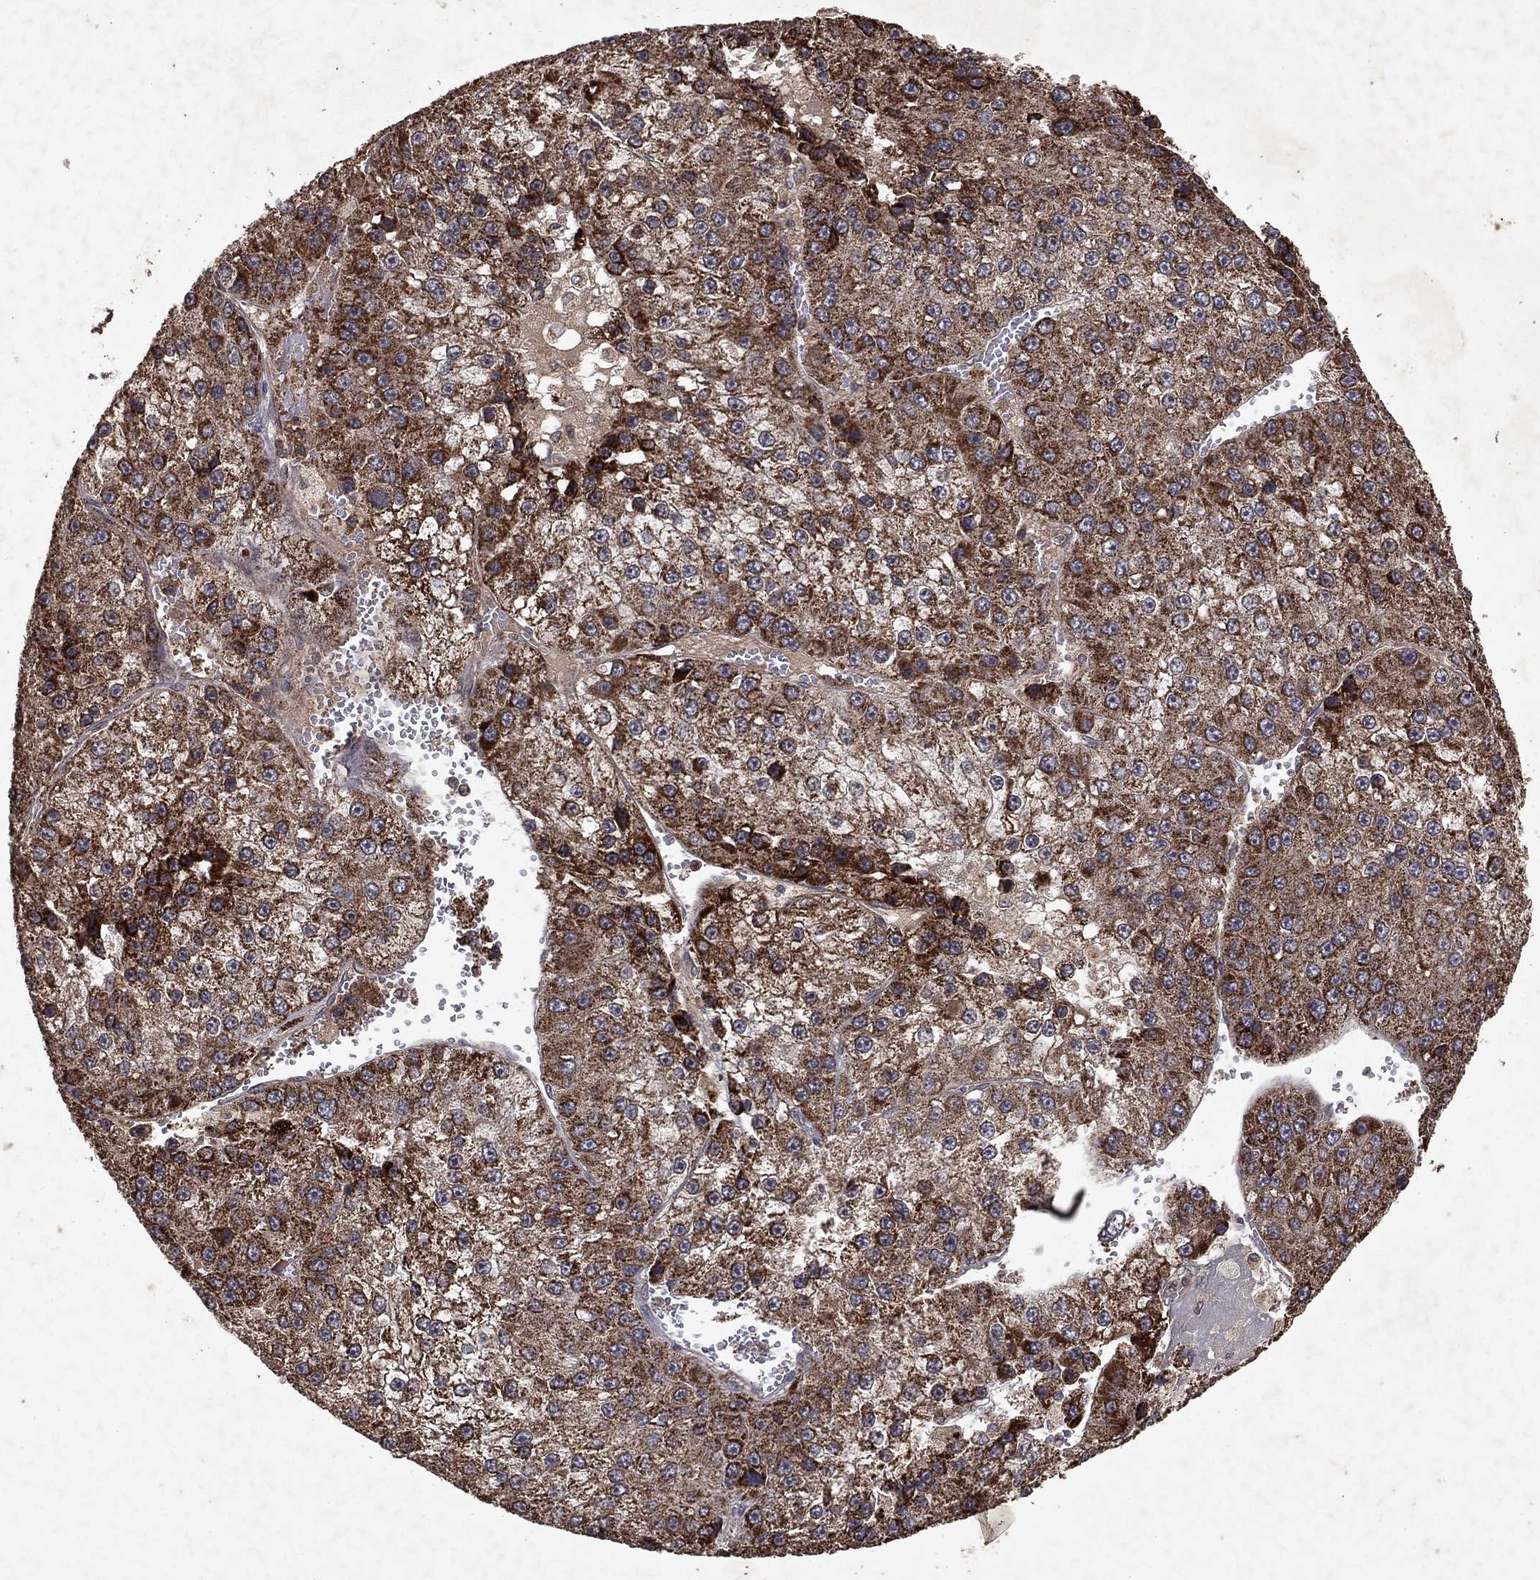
{"staining": {"intensity": "strong", "quantity": ">75%", "location": "cytoplasmic/membranous"}, "tissue": "liver cancer", "cell_type": "Tumor cells", "image_type": "cancer", "snomed": [{"axis": "morphology", "description": "Carcinoma, Hepatocellular, NOS"}, {"axis": "topography", "description": "Liver"}], "caption": "Human liver hepatocellular carcinoma stained with a protein marker reveals strong staining in tumor cells.", "gene": "PYROXD2", "patient": {"sex": "female", "age": 73}}